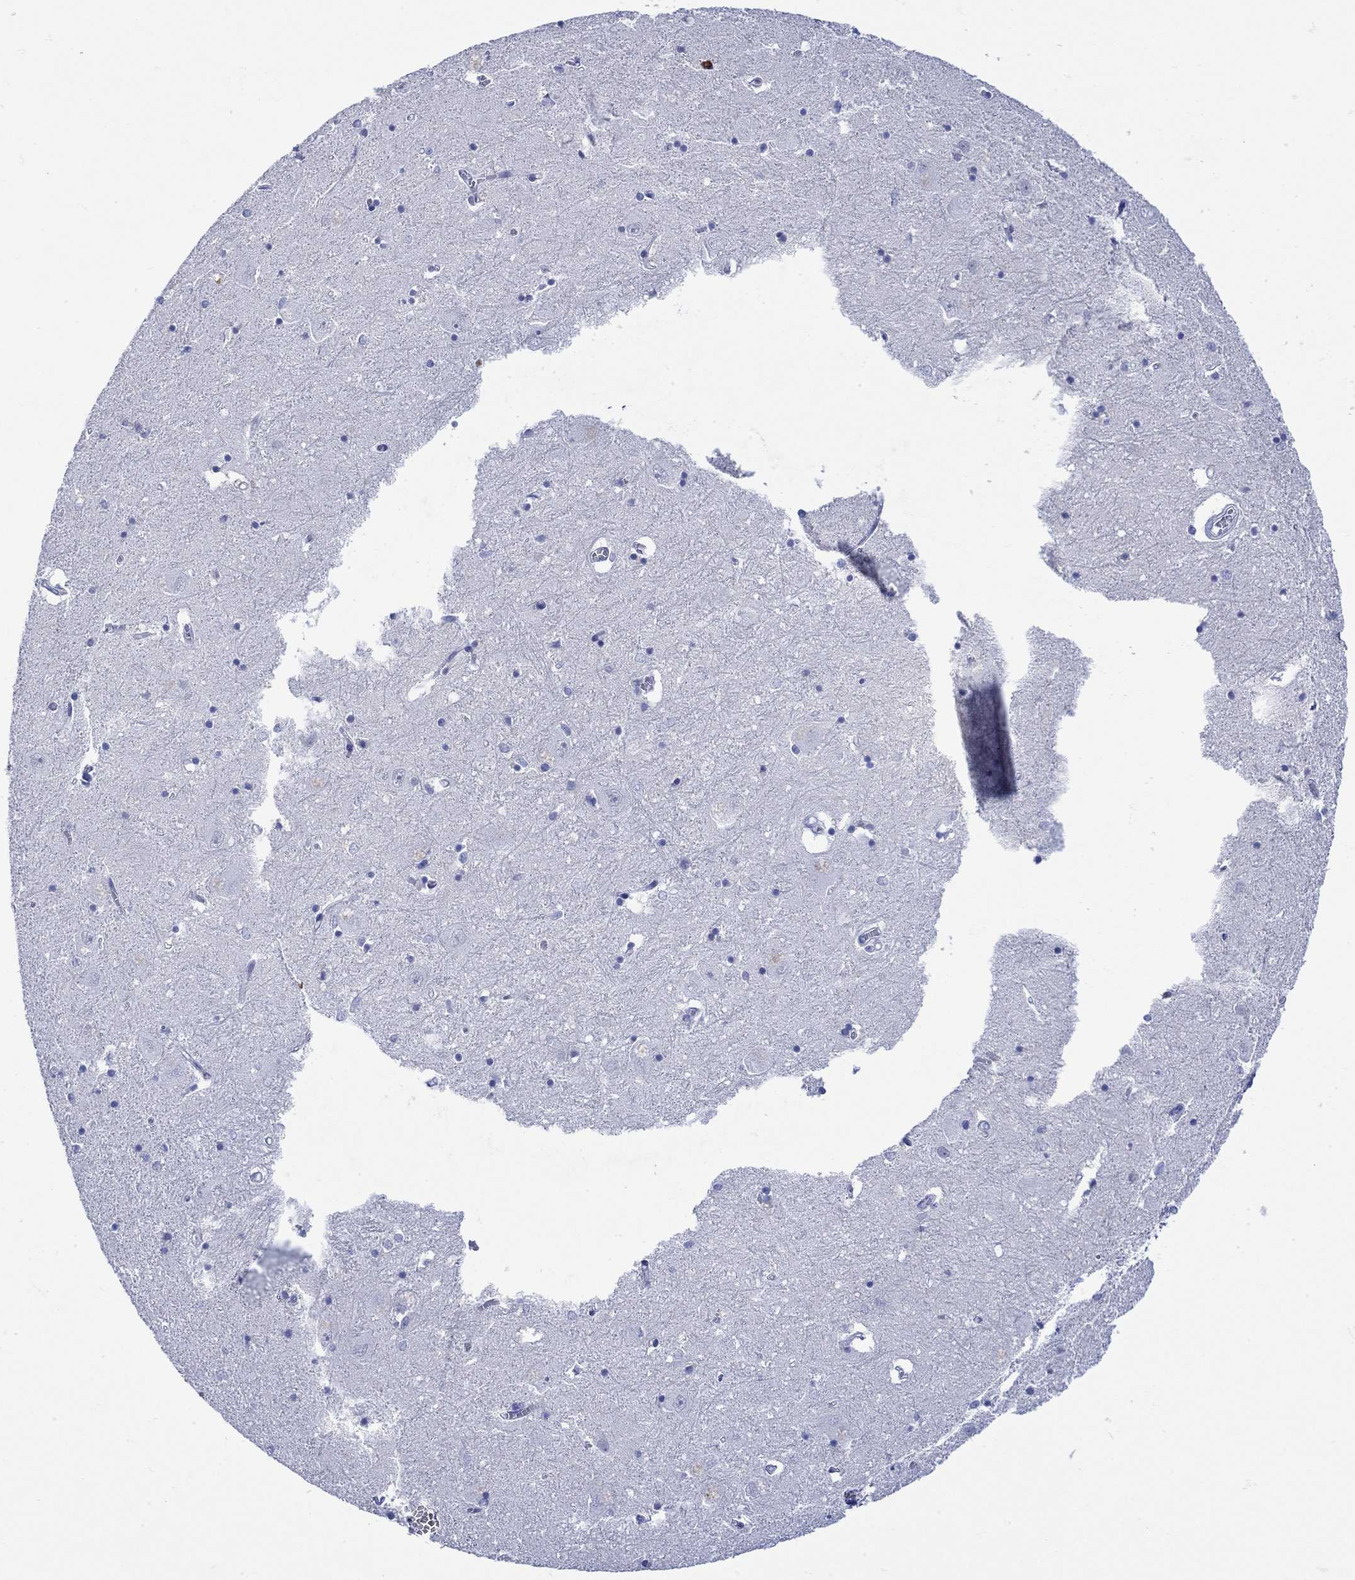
{"staining": {"intensity": "negative", "quantity": "none", "location": "none"}, "tissue": "caudate", "cell_type": "Glial cells", "image_type": "normal", "snomed": [{"axis": "morphology", "description": "Normal tissue, NOS"}, {"axis": "topography", "description": "Lateral ventricle wall"}], "caption": "DAB immunohistochemical staining of benign human caudate reveals no significant staining in glial cells. (Brightfield microscopy of DAB immunohistochemistry at high magnification).", "gene": "LINGO3", "patient": {"sex": "male", "age": 54}}